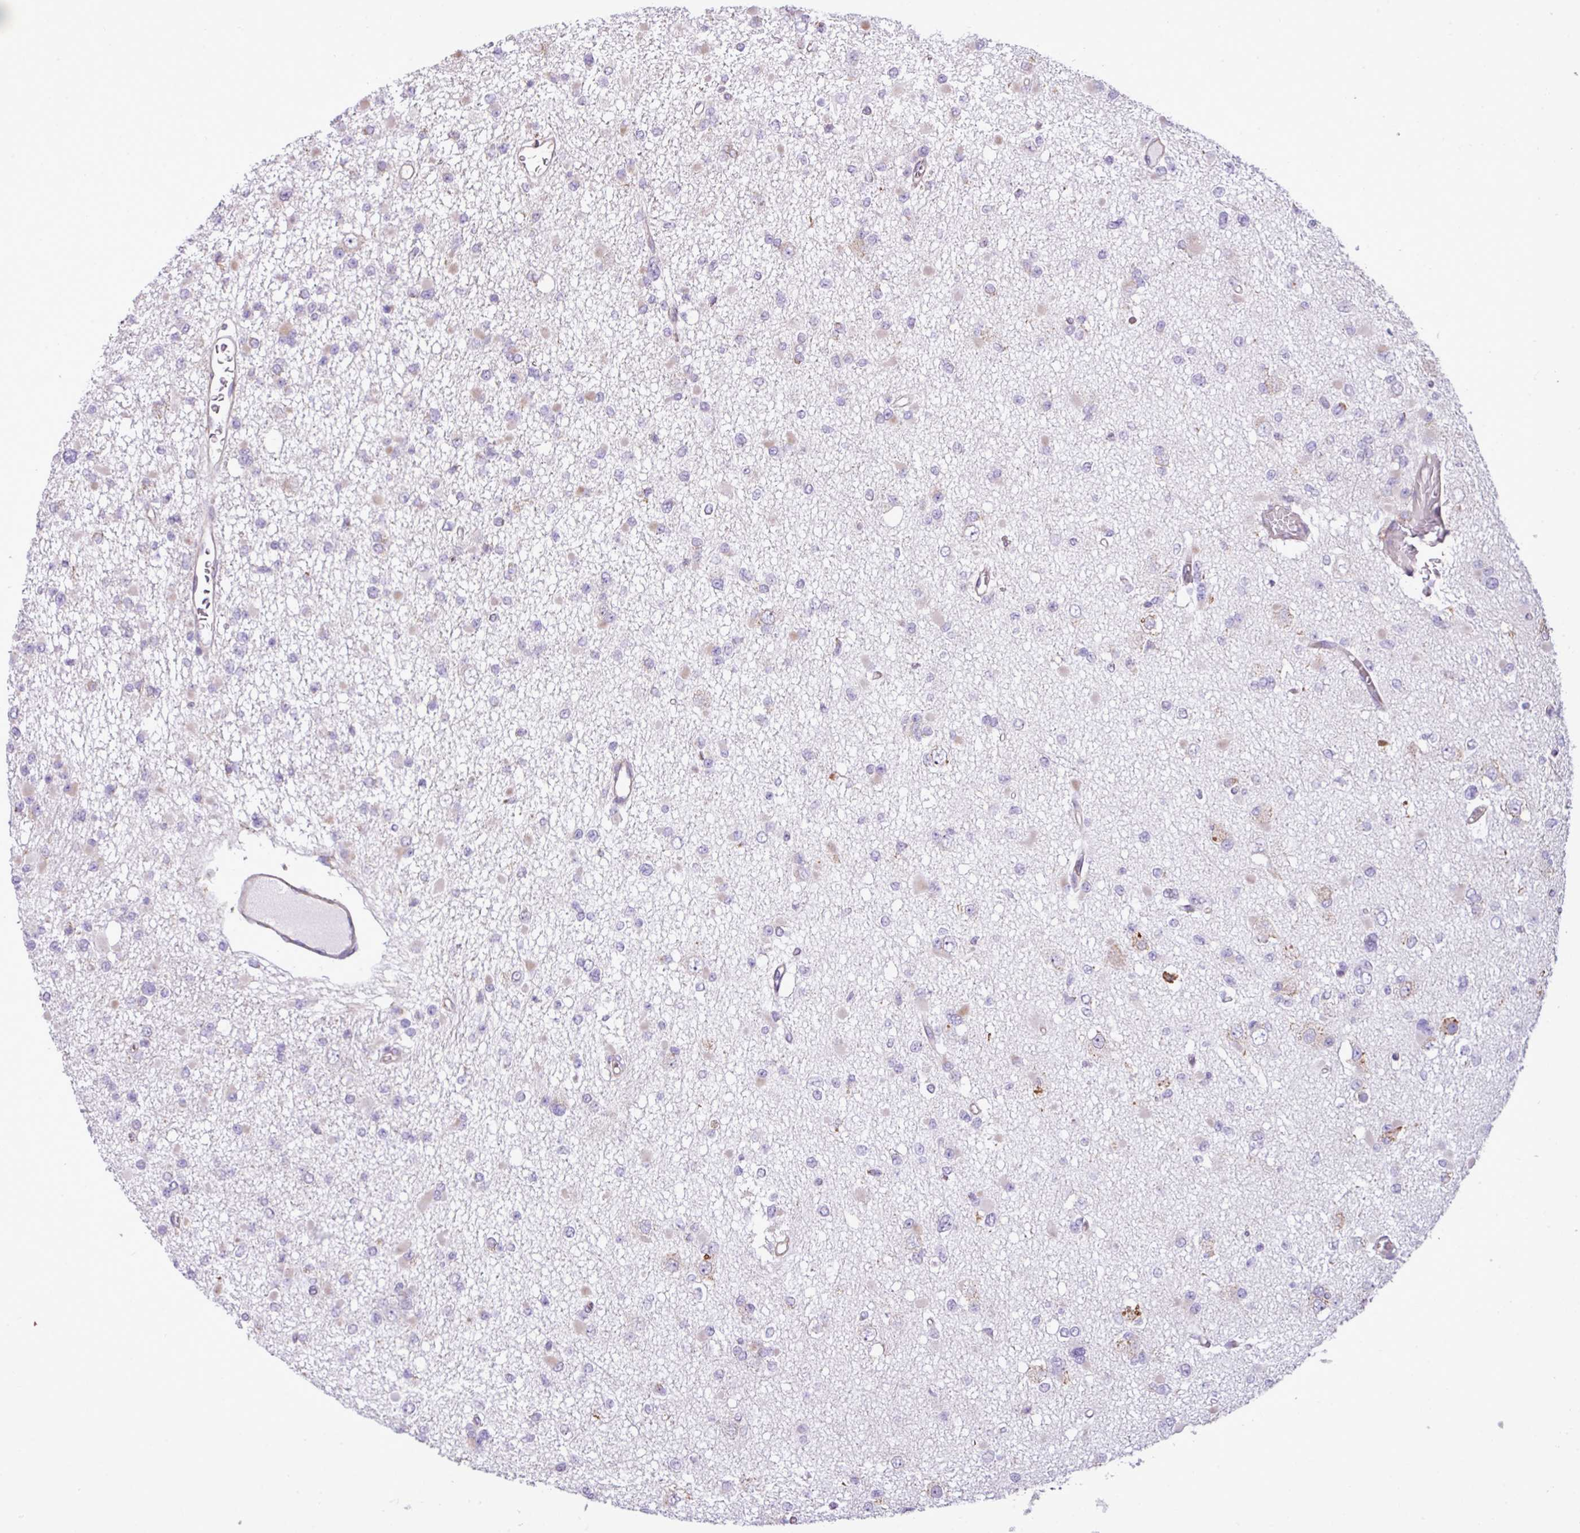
{"staining": {"intensity": "negative", "quantity": "none", "location": "none"}, "tissue": "glioma", "cell_type": "Tumor cells", "image_type": "cancer", "snomed": [{"axis": "morphology", "description": "Glioma, malignant, Low grade"}, {"axis": "topography", "description": "Brain"}], "caption": "This is an IHC image of human glioma. There is no expression in tumor cells.", "gene": "ZSCAN5A", "patient": {"sex": "female", "age": 22}}